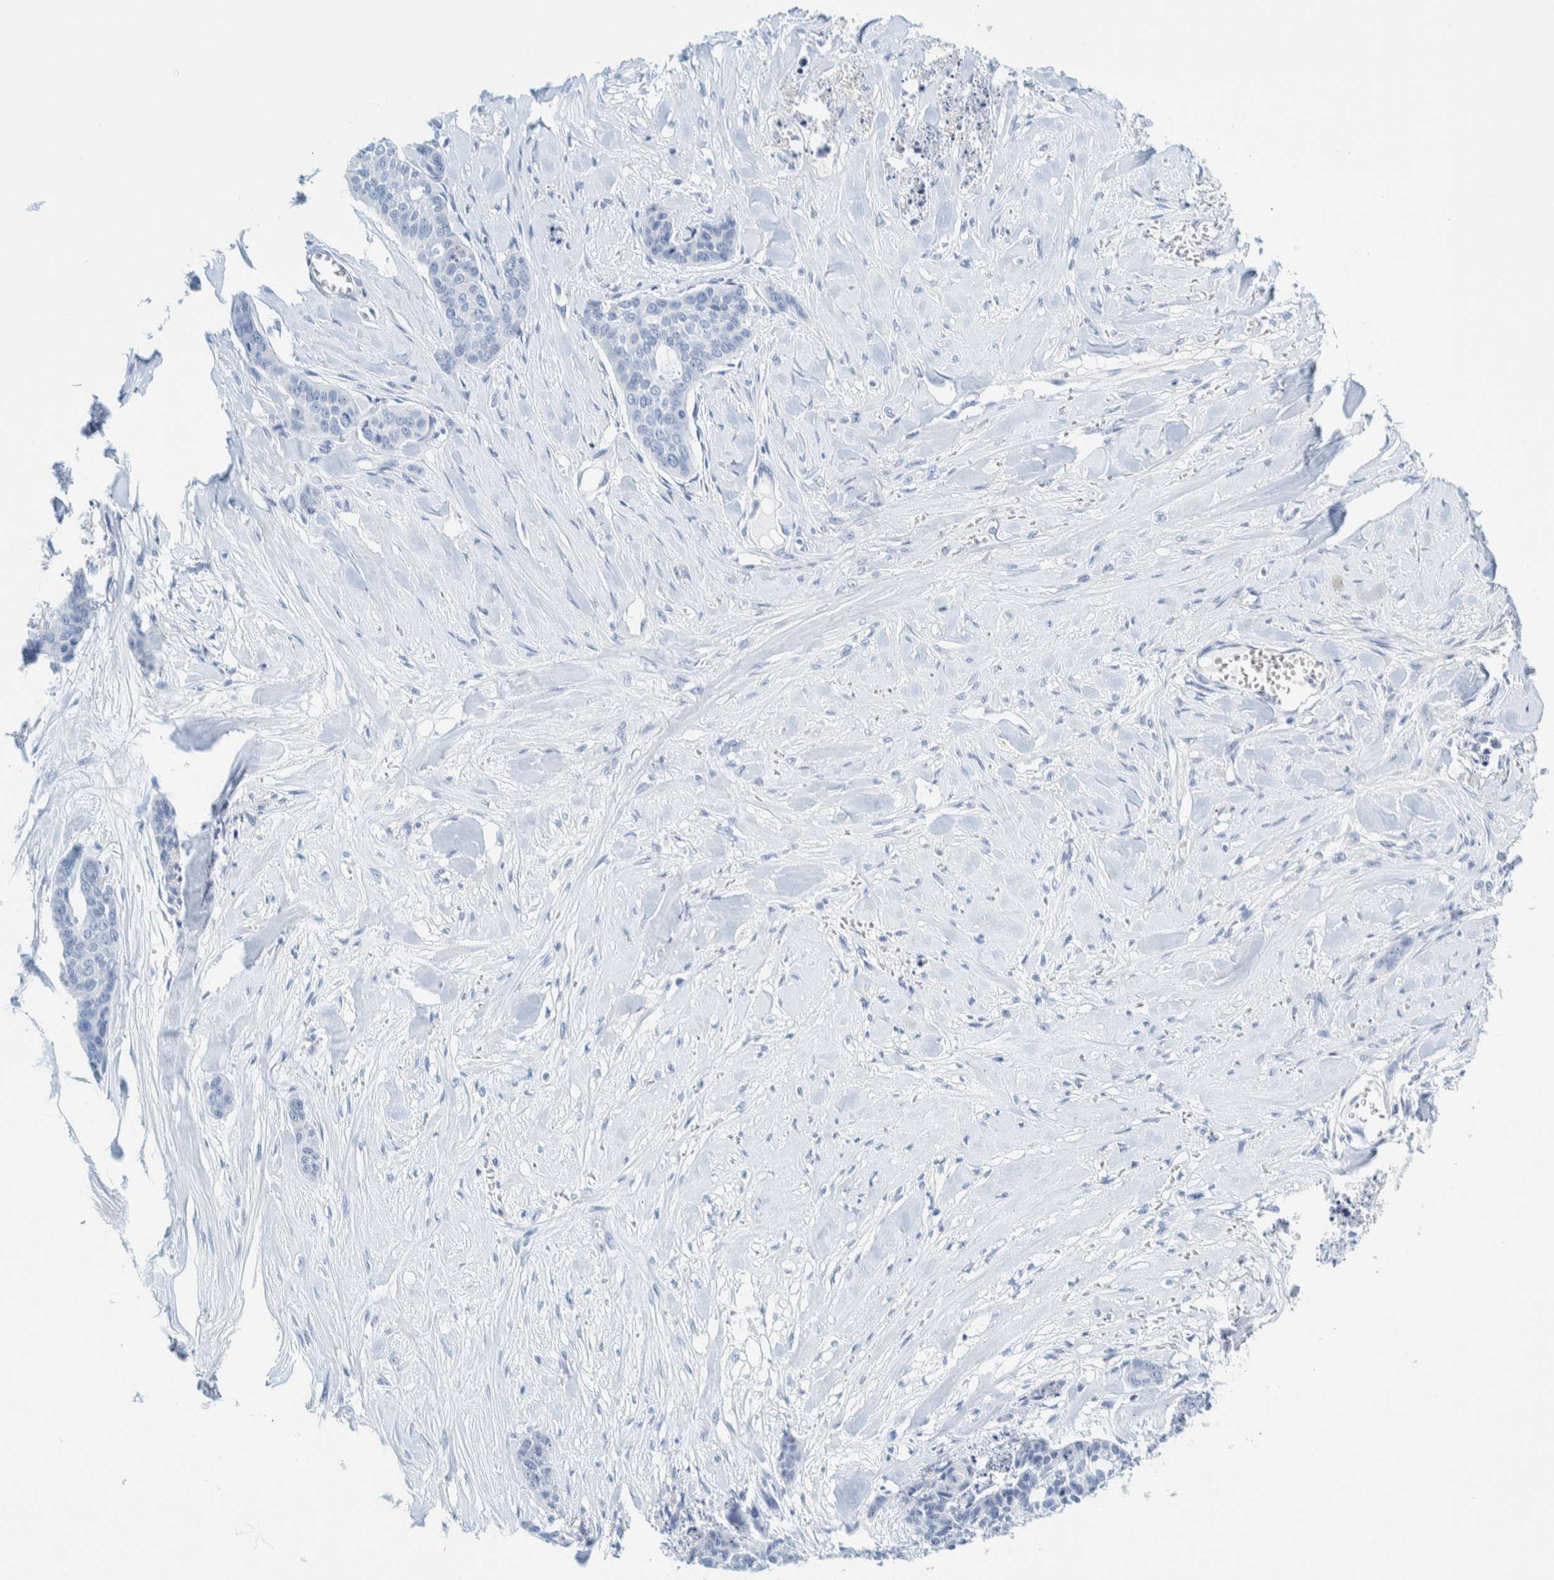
{"staining": {"intensity": "negative", "quantity": "none", "location": "none"}, "tissue": "skin cancer", "cell_type": "Tumor cells", "image_type": "cancer", "snomed": [{"axis": "morphology", "description": "Basal cell carcinoma"}, {"axis": "topography", "description": "Skin"}], "caption": "Skin cancer (basal cell carcinoma) was stained to show a protein in brown. There is no significant staining in tumor cells.", "gene": "MOG", "patient": {"sex": "female", "age": 64}}